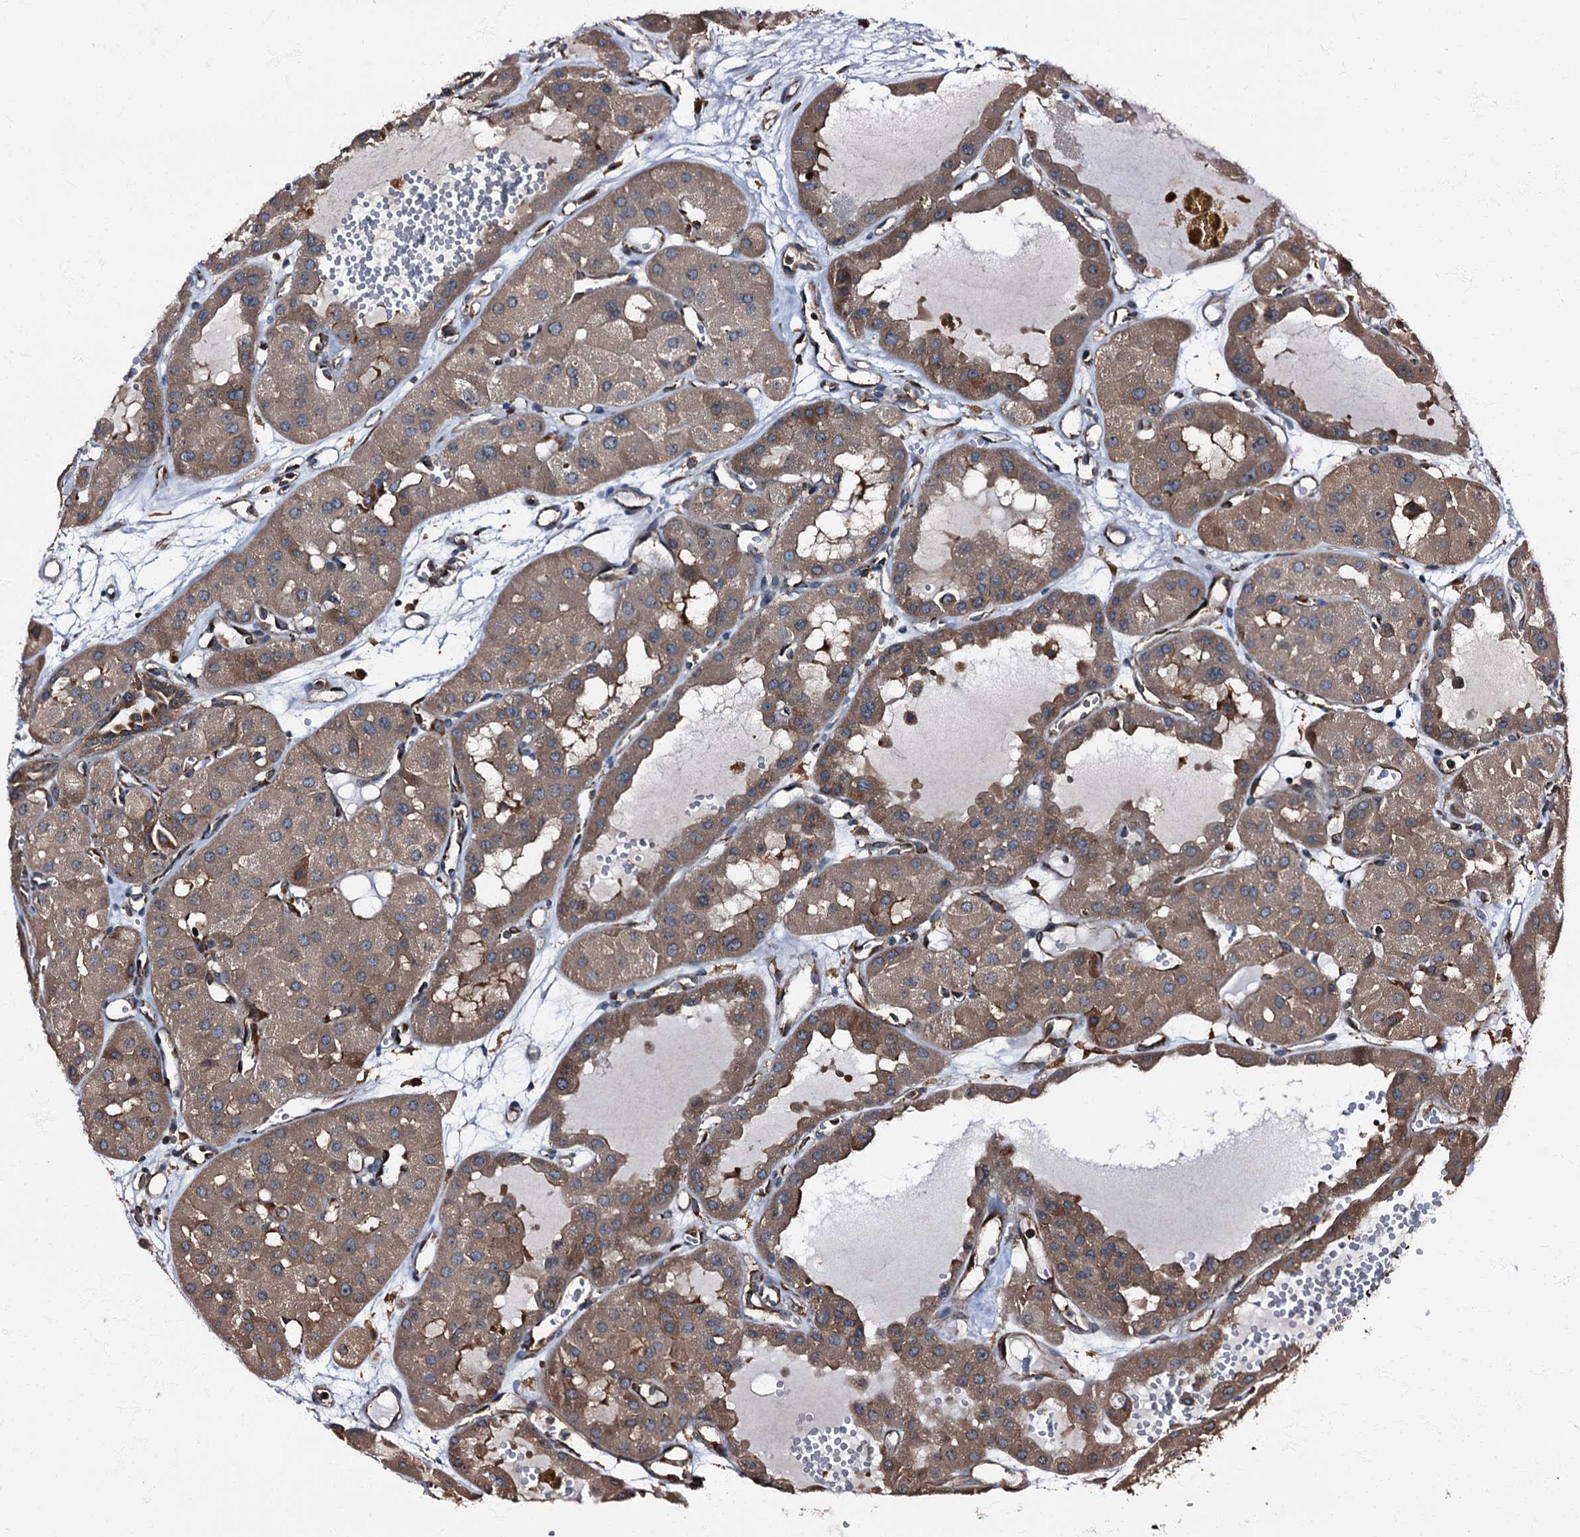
{"staining": {"intensity": "moderate", "quantity": ">75%", "location": "cytoplasmic/membranous"}, "tissue": "renal cancer", "cell_type": "Tumor cells", "image_type": "cancer", "snomed": [{"axis": "morphology", "description": "Carcinoma, NOS"}, {"axis": "topography", "description": "Kidney"}], "caption": "A high-resolution histopathology image shows immunohistochemistry staining of renal cancer, which displays moderate cytoplasmic/membranous expression in approximately >75% of tumor cells. Using DAB (brown) and hematoxylin (blue) stains, captured at high magnification using brightfield microscopy.", "gene": "ATP2C1", "patient": {"sex": "female", "age": 75}}